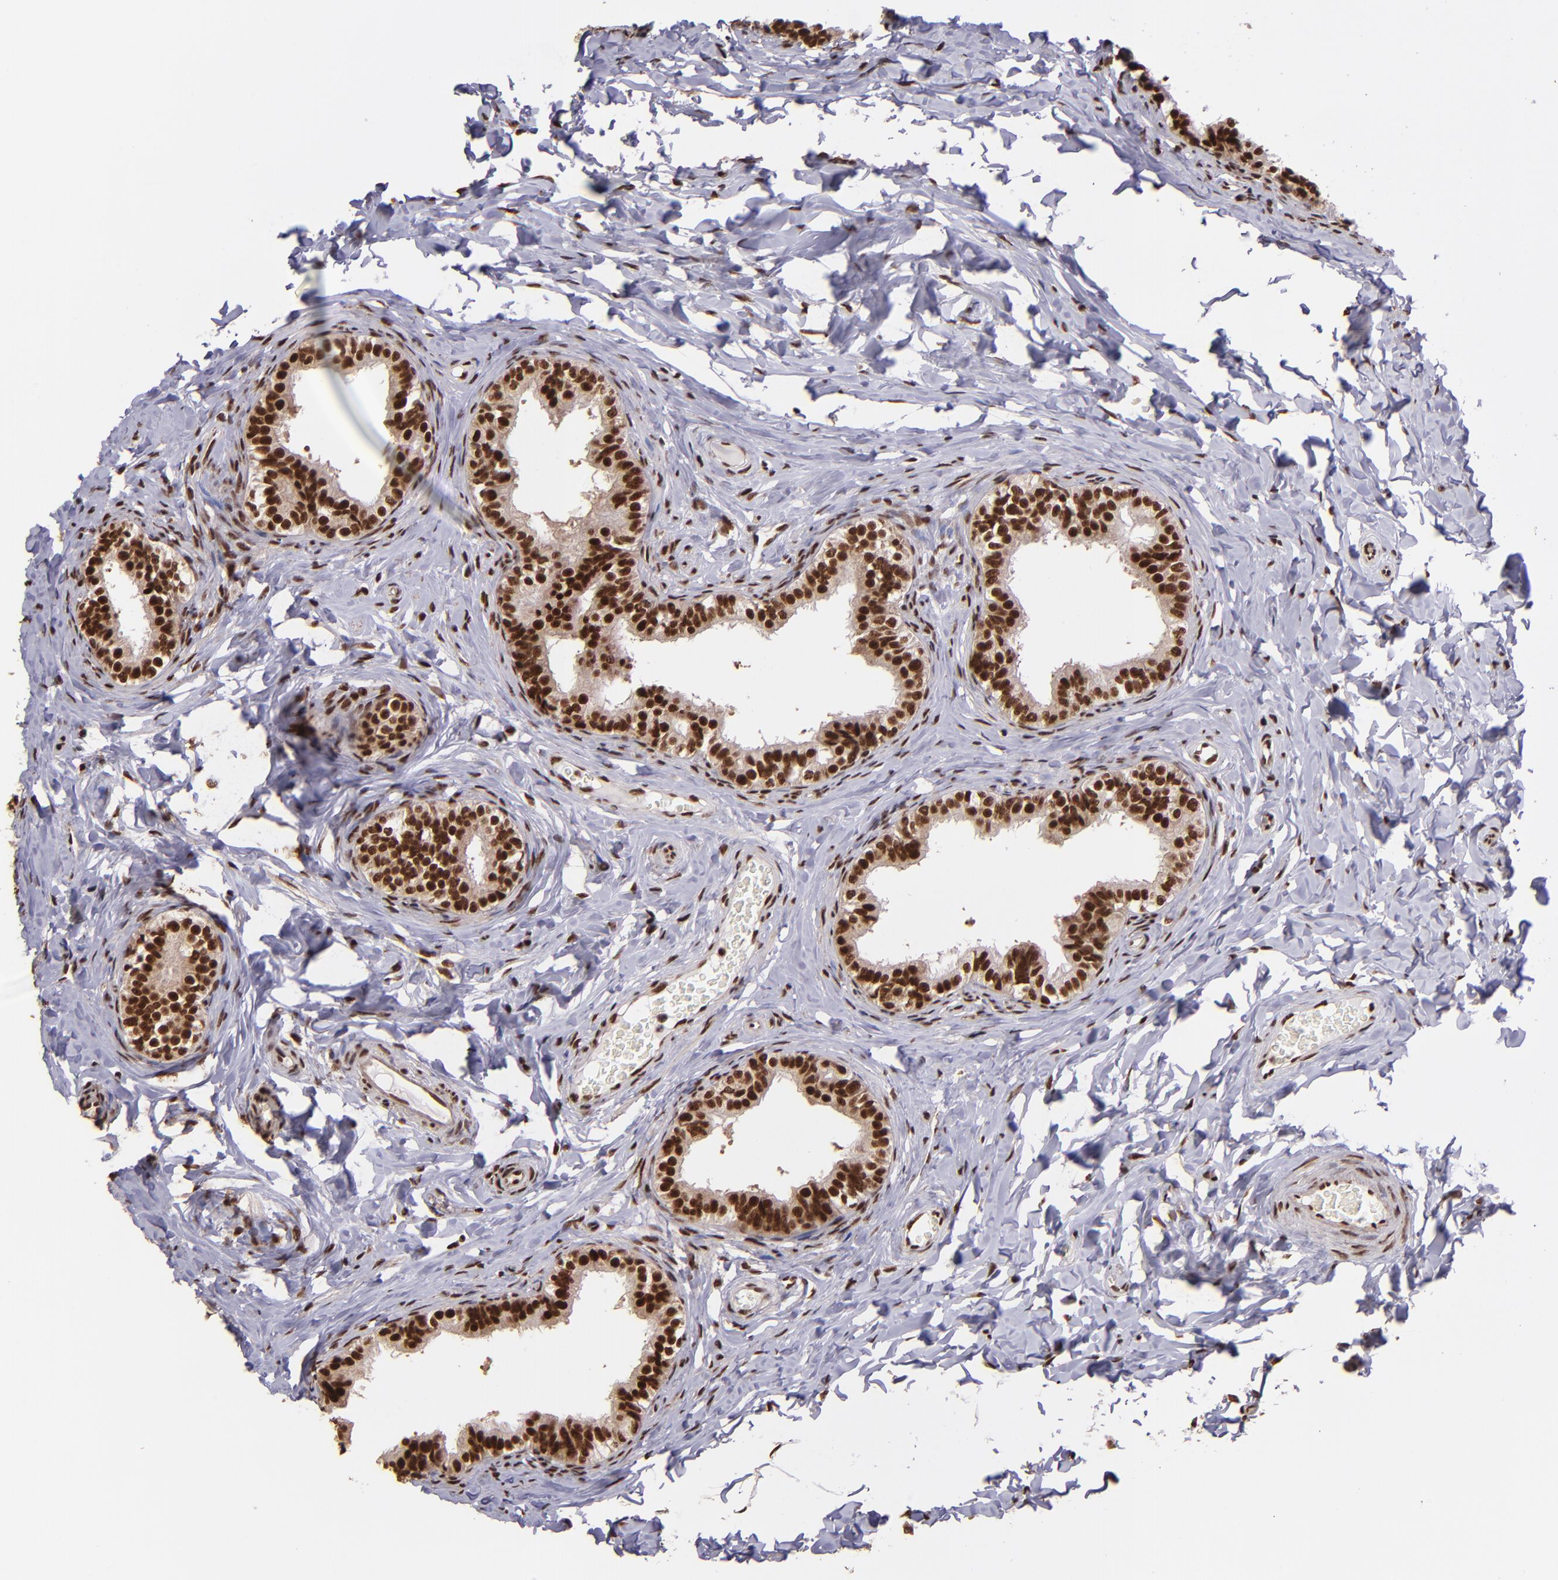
{"staining": {"intensity": "strong", "quantity": ">75%", "location": "cytoplasmic/membranous,nuclear"}, "tissue": "epididymis", "cell_type": "Glandular cells", "image_type": "normal", "snomed": [{"axis": "morphology", "description": "Normal tissue, NOS"}, {"axis": "topography", "description": "Soft tissue"}, {"axis": "topography", "description": "Epididymis"}], "caption": "Epididymis stained with DAB (3,3'-diaminobenzidine) IHC demonstrates high levels of strong cytoplasmic/membranous,nuclear positivity in about >75% of glandular cells.", "gene": "PQBP1", "patient": {"sex": "male", "age": 26}}